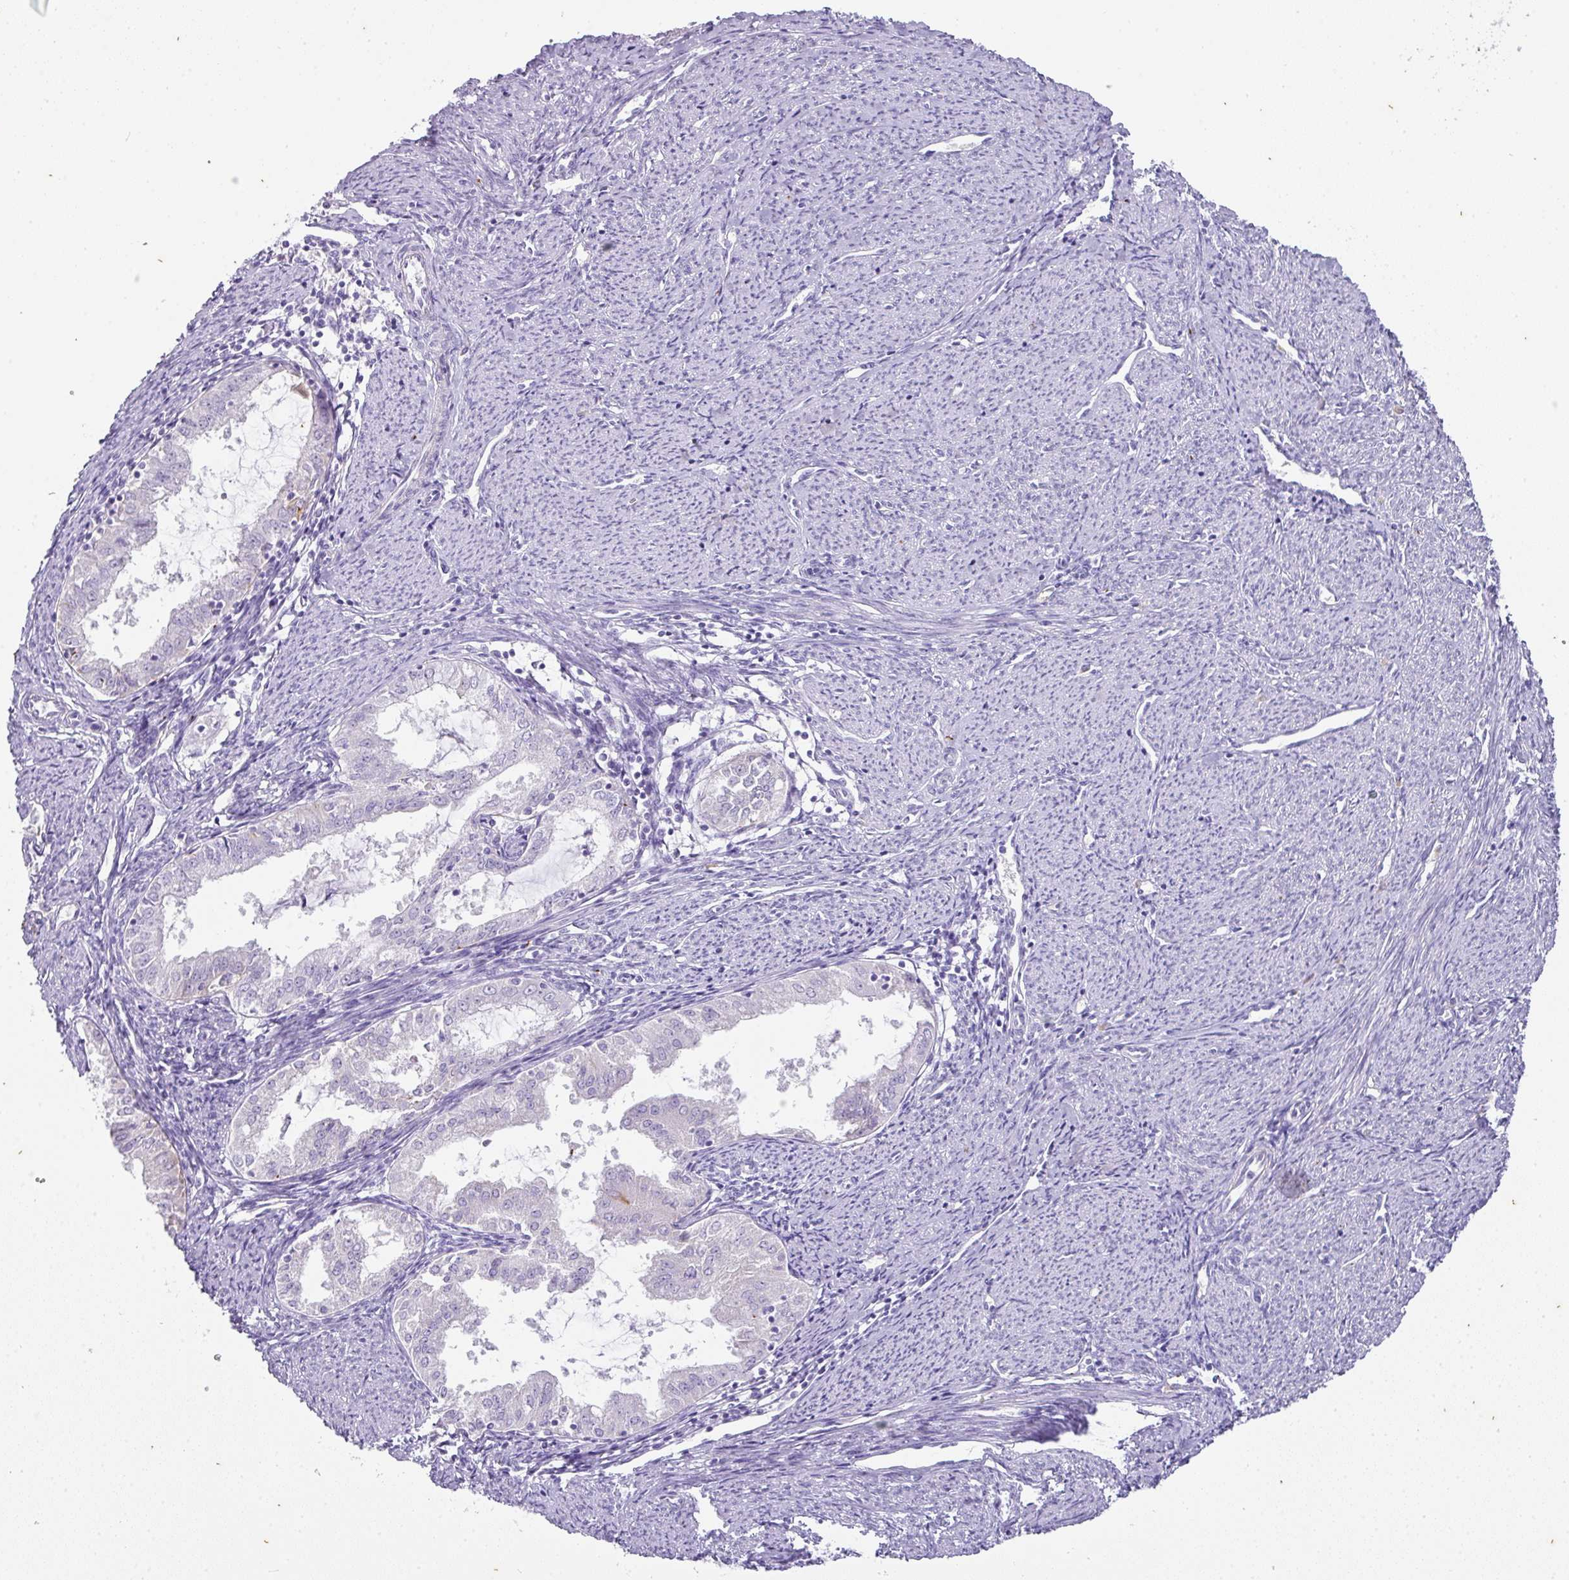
{"staining": {"intensity": "negative", "quantity": "none", "location": "none"}, "tissue": "endometrial cancer", "cell_type": "Tumor cells", "image_type": "cancer", "snomed": [{"axis": "morphology", "description": "Adenocarcinoma, NOS"}, {"axis": "topography", "description": "Endometrium"}], "caption": "IHC image of neoplastic tissue: endometrial cancer (adenocarcinoma) stained with DAB exhibits no significant protein staining in tumor cells.", "gene": "OR52N1", "patient": {"sex": "female", "age": 70}}